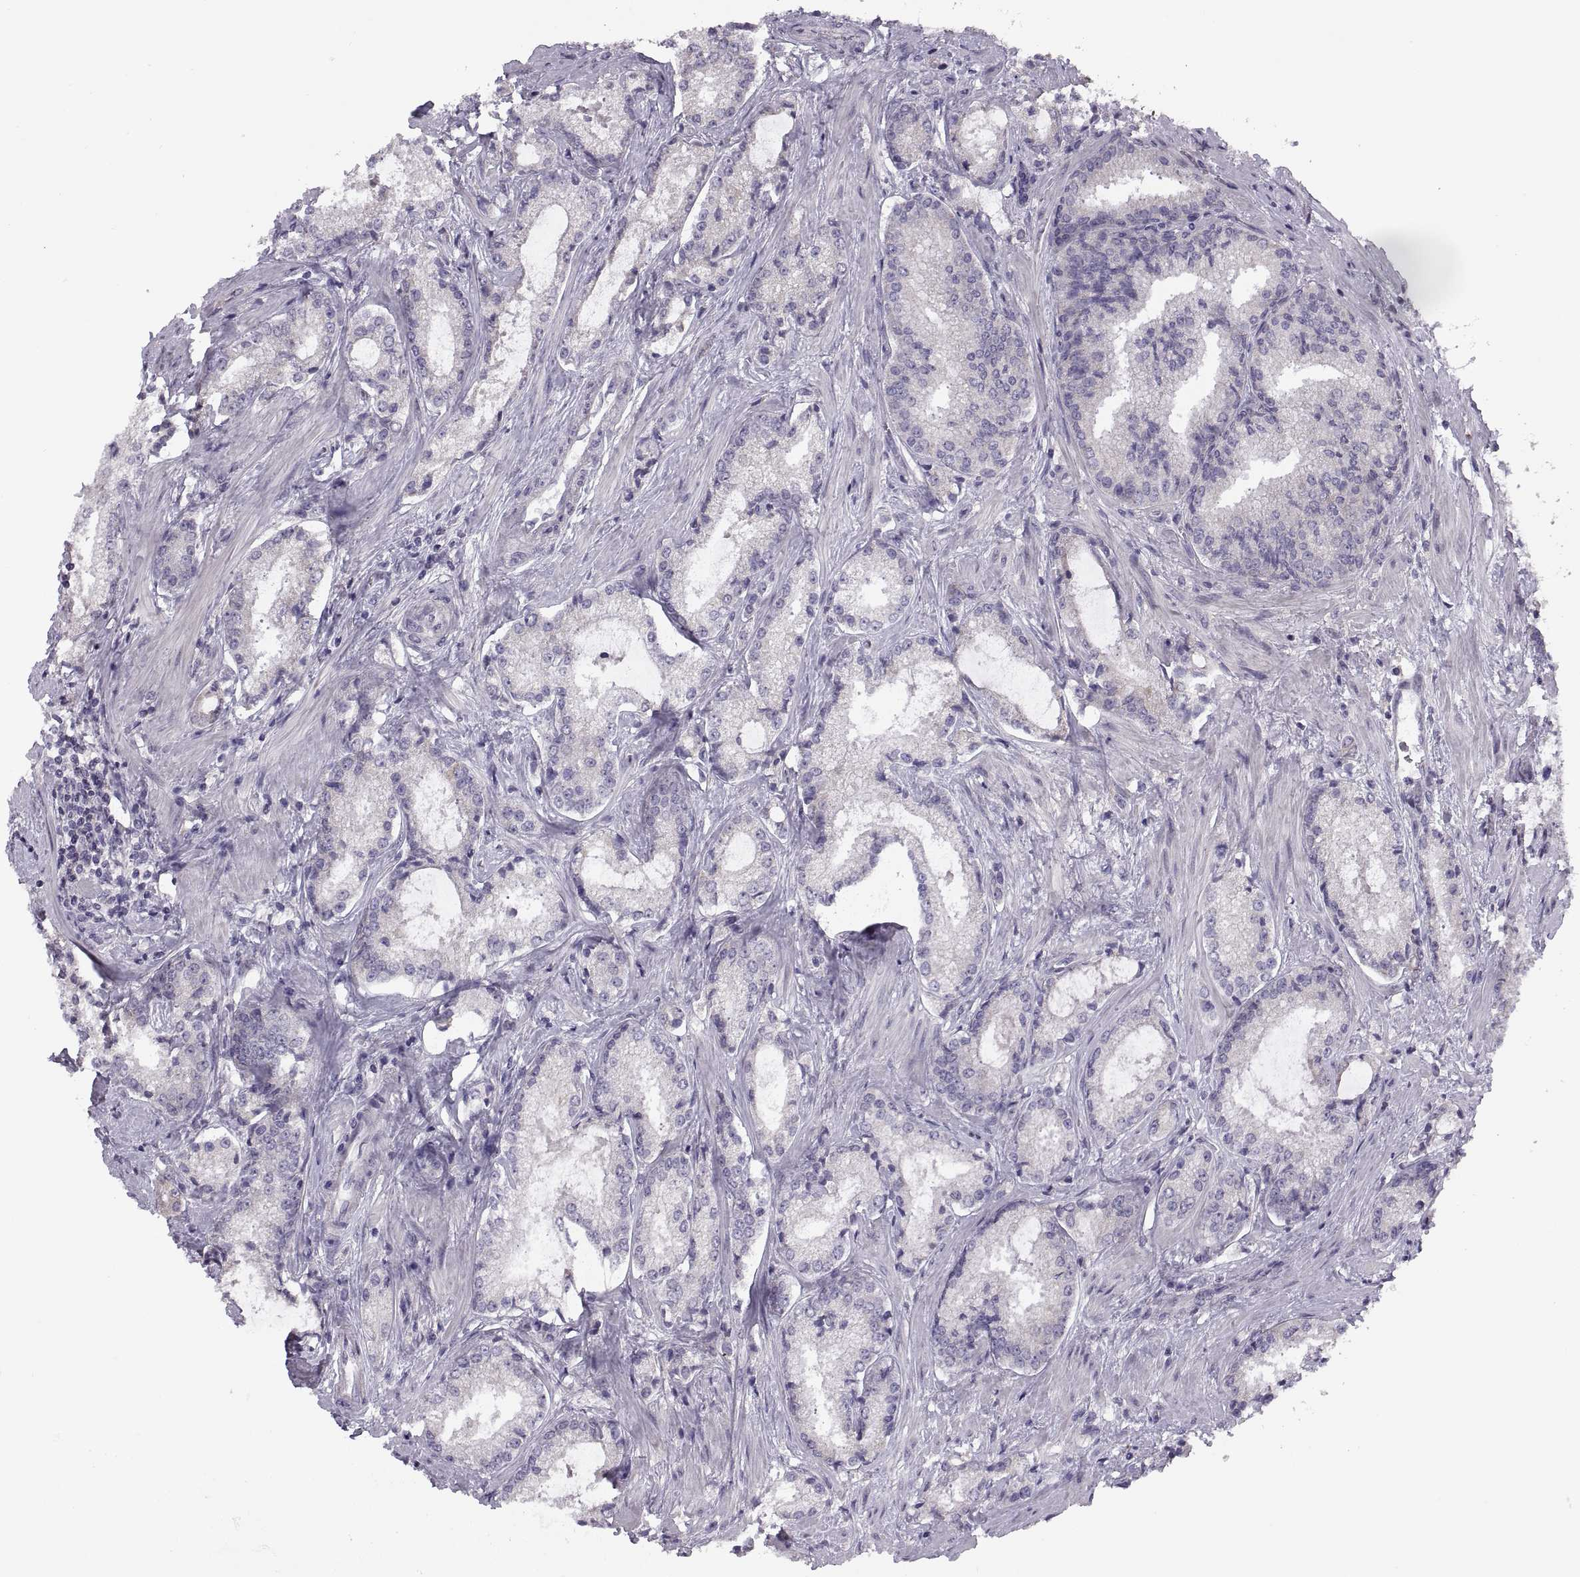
{"staining": {"intensity": "negative", "quantity": "none", "location": "none"}, "tissue": "prostate cancer", "cell_type": "Tumor cells", "image_type": "cancer", "snomed": [{"axis": "morphology", "description": "Adenocarcinoma, Low grade"}, {"axis": "topography", "description": "Prostate"}], "caption": "High power microscopy micrograph of an immunohistochemistry image of prostate adenocarcinoma (low-grade), revealing no significant expression in tumor cells.", "gene": "ACSBG2", "patient": {"sex": "male", "age": 56}}